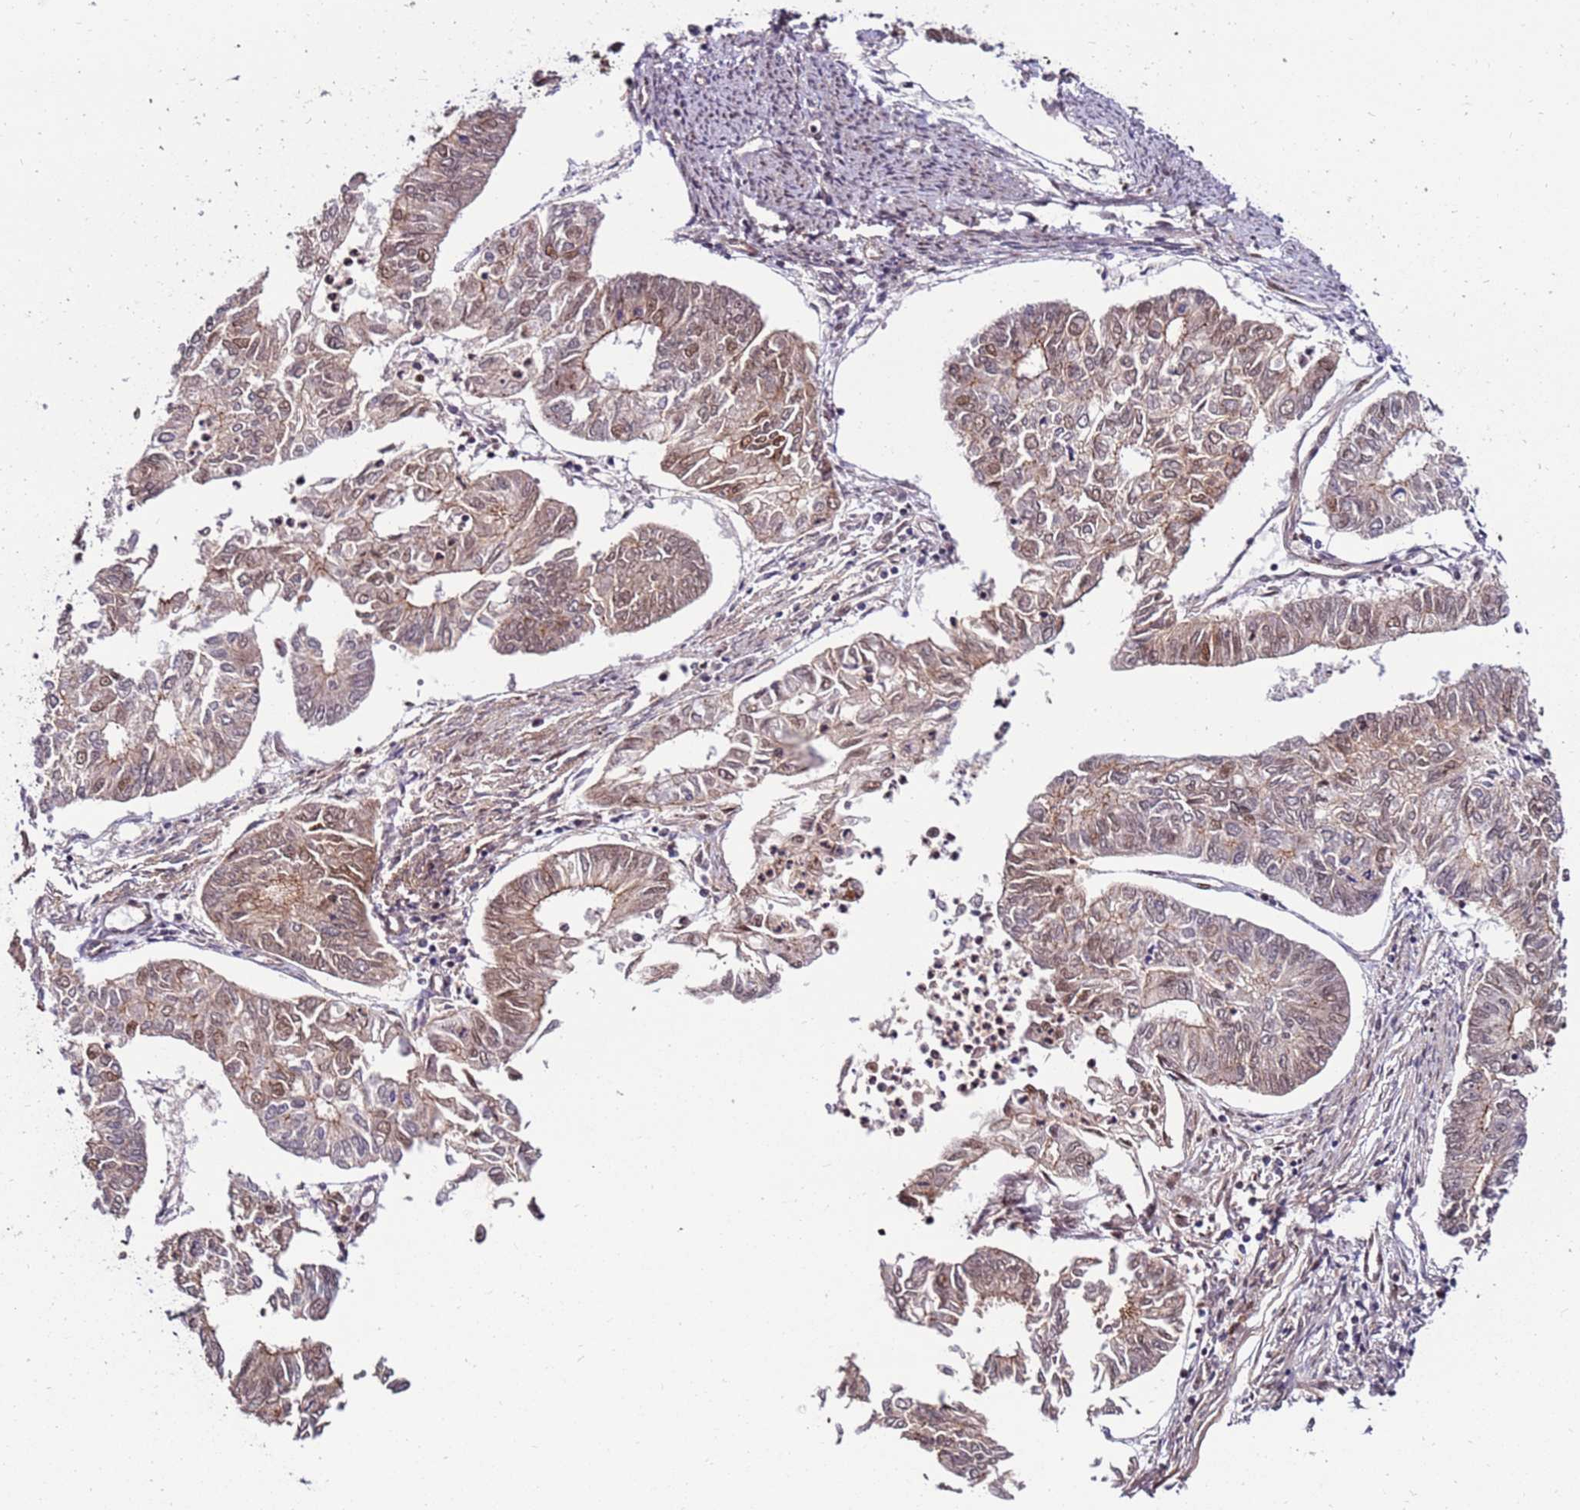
{"staining": {"intensity": "weak", "quantity": ">75%", "location": "cytoplasmic/membranous,nuclear"}, "tissue": "endometrial cancer", "cell_type": "Tumor cells", "image_type": "cancer", "snomed": [{"axis": "morphology", "description": "Adenocarcinoma, NOS"}, {"axis": "topography", "description": "Endometrium"}], "caption": "Adenocarcinoma (endometrial) stained with immunohistochemistry displays weak cytoplasmic/membranous and nuclear staining in approximately >75% of tumor cells.", "gene": "KPNA4", "patient": {"sex": "female", "age": 68}}